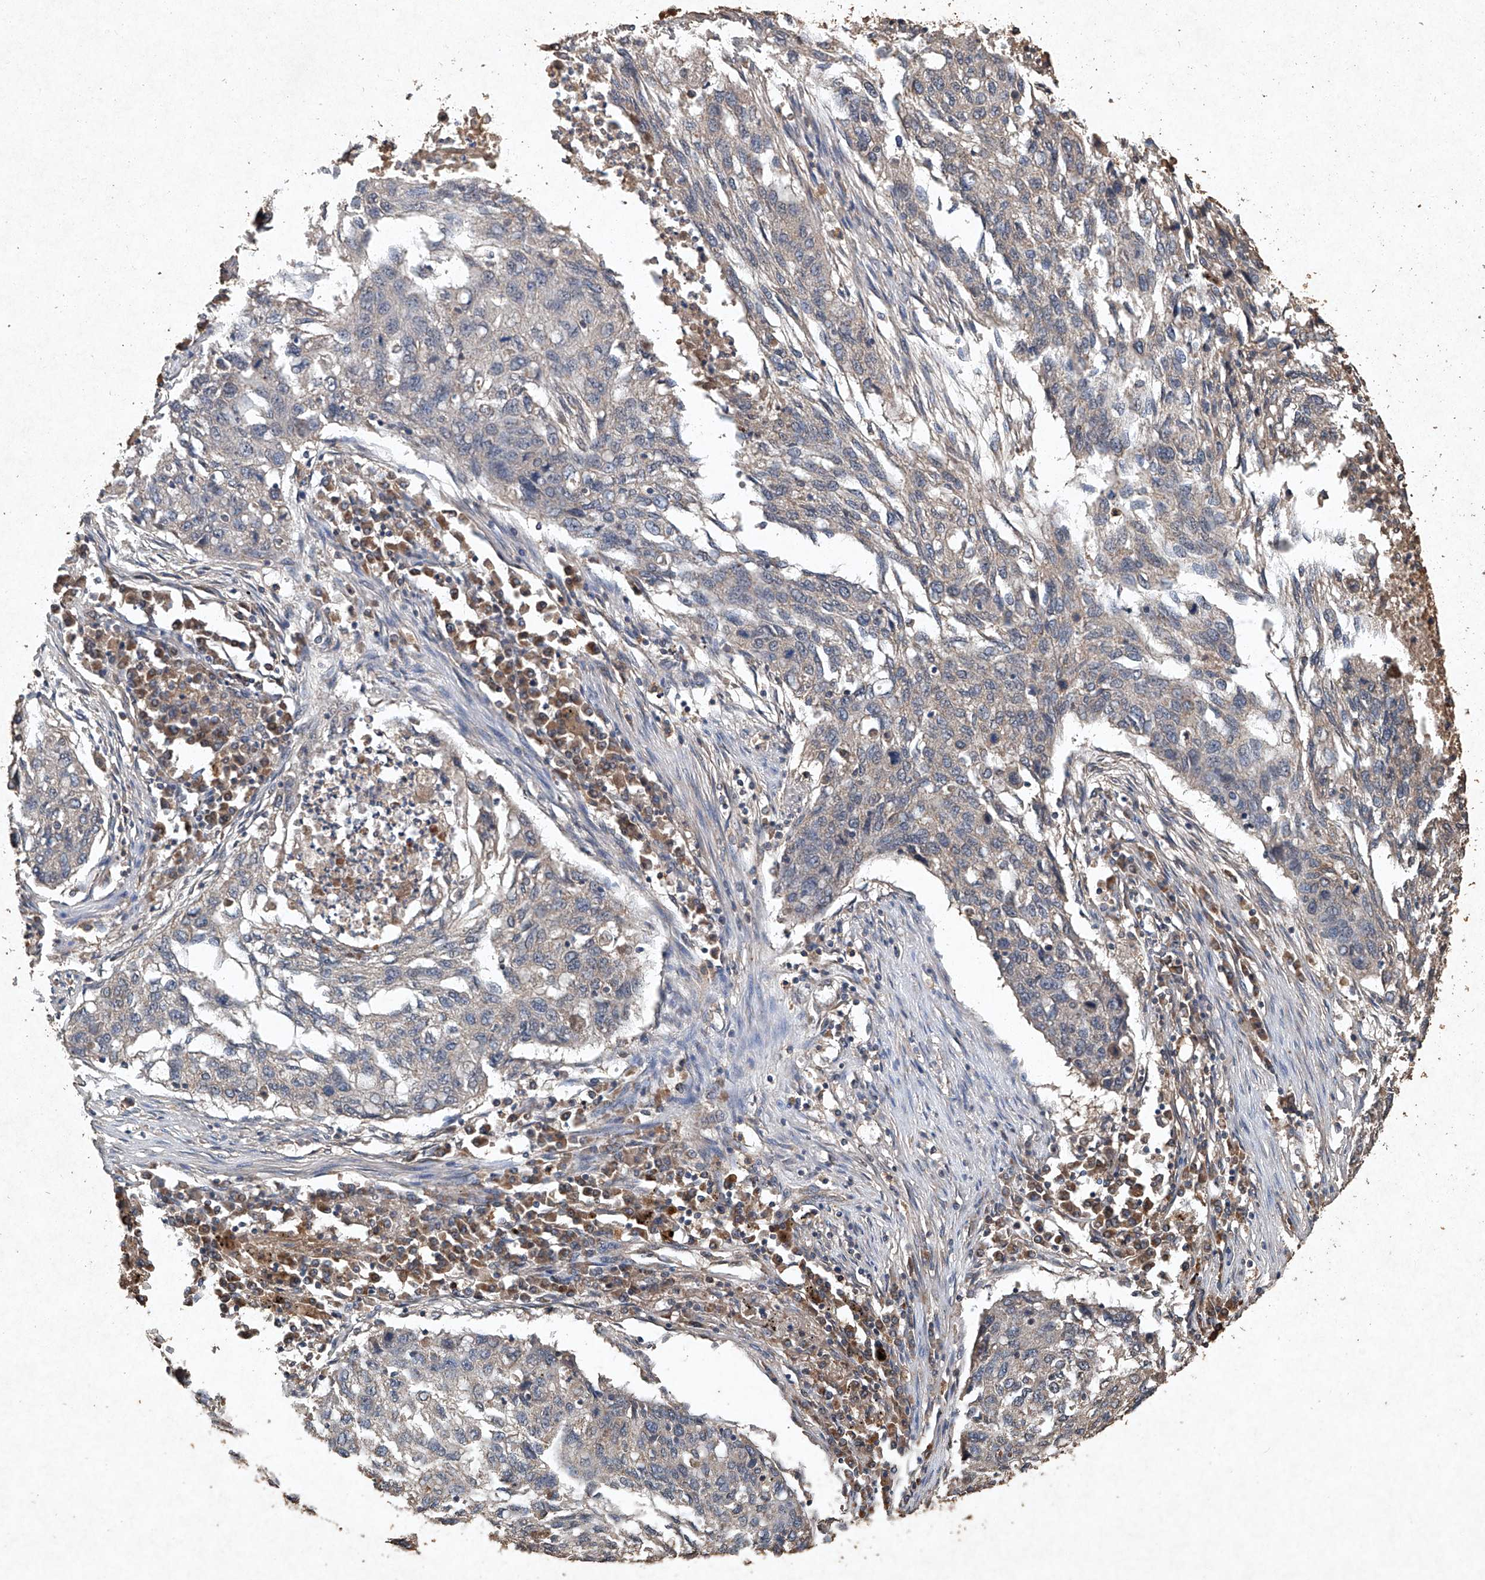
{"staining": {"intensity": "negative", "quantity": "none", "location": "none"}, "tissue": "lung cancer", "cell_type": "Tumor cells", "image_type": "cancer", "snomed": [{"axis": "morphology", "description": "Squamous cell carcinoma, NOS"}, {"axis": "topography", "description": "Lung"}], "caption": "The image demonstrates no staining of tumor cells in lung squamous cell carcinoma.", "gene": "STK3", "patient": {"sex": "female", "age": 63}}